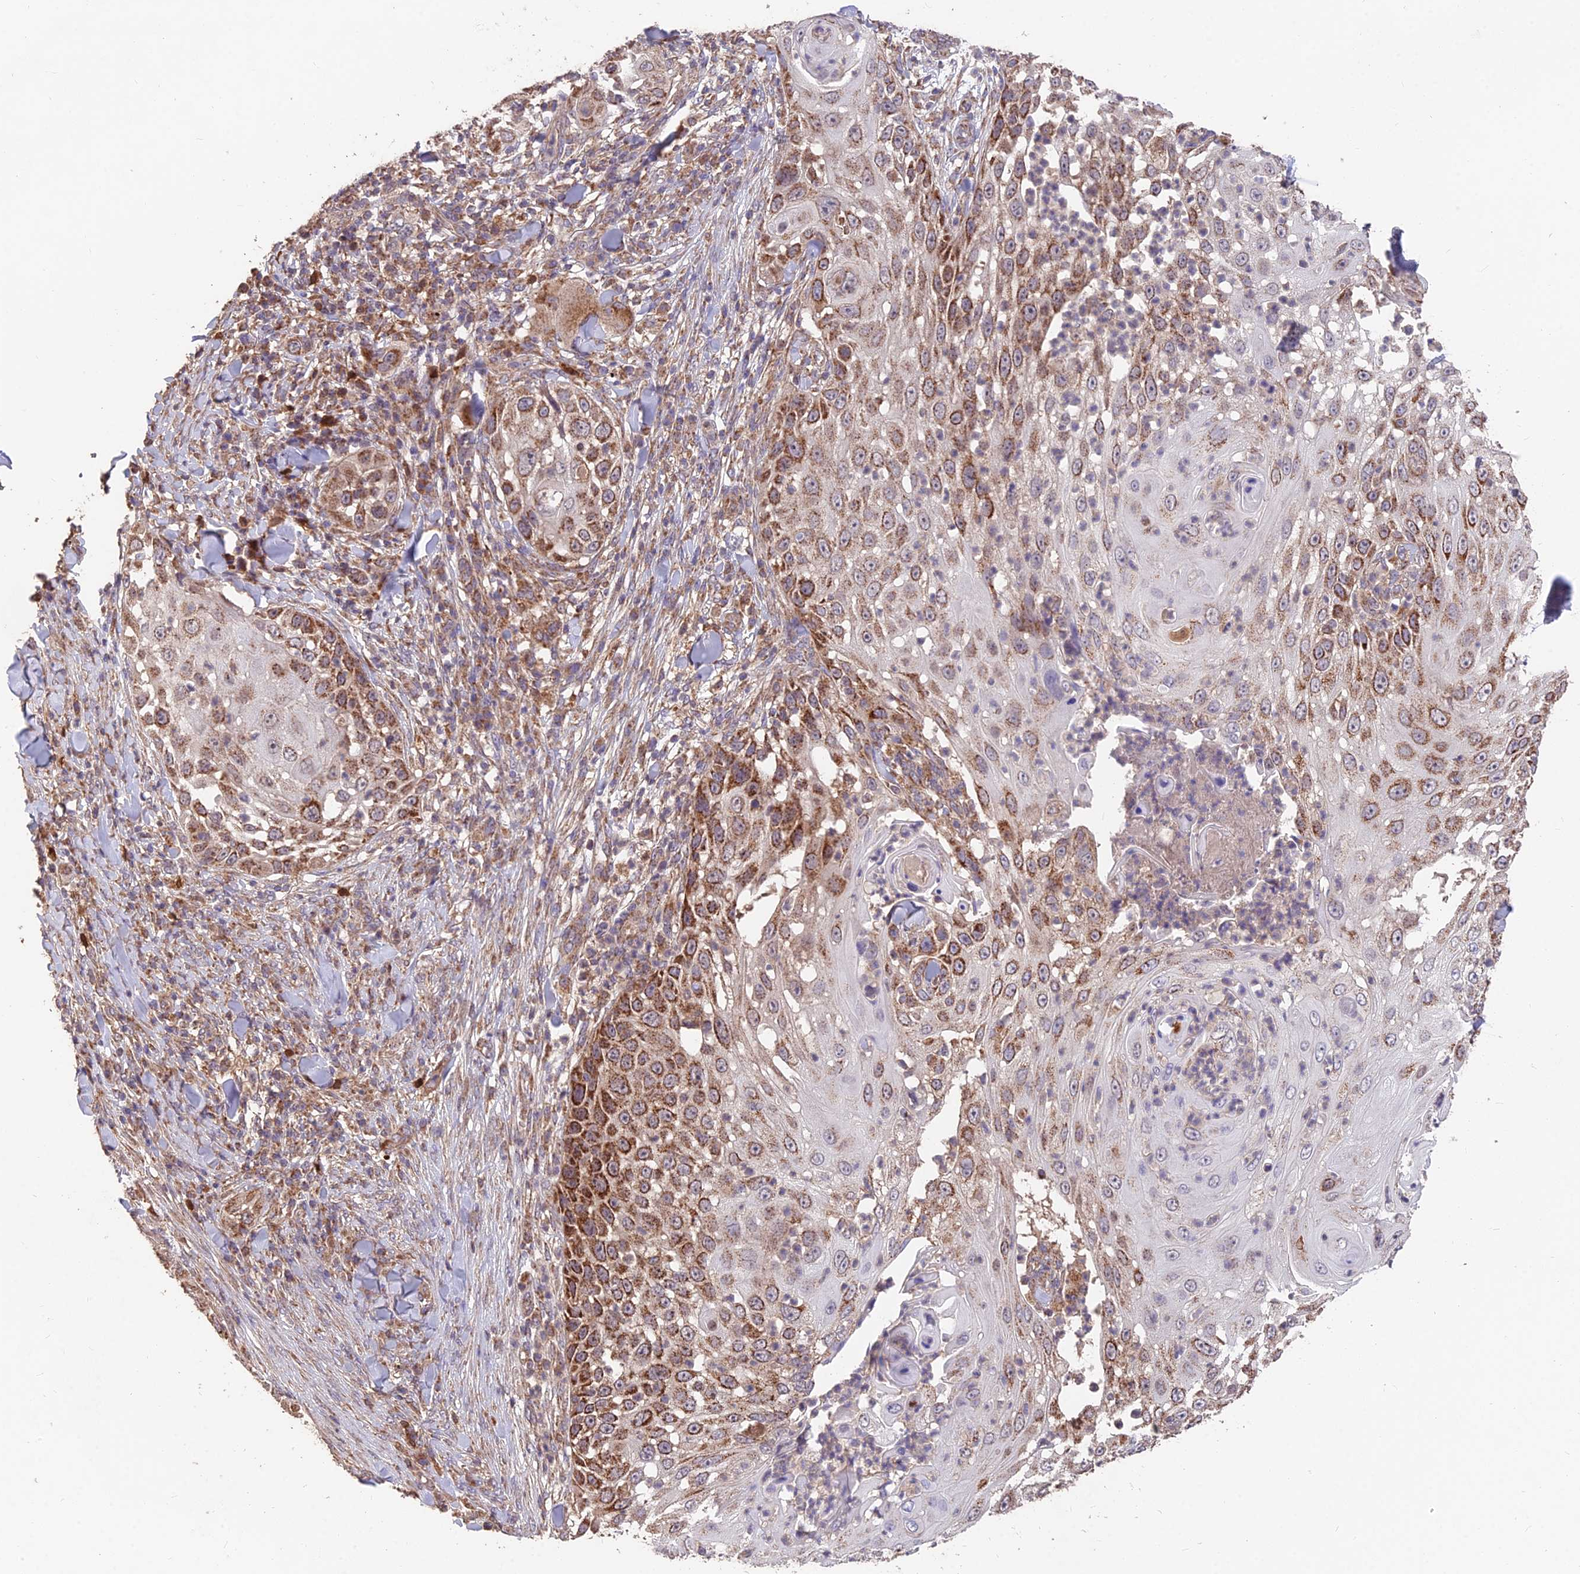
{"staining": {"intensity": "strong", "quantity": "25%-75%", "location": "cytoplasmic/membranous"}, "tissue": "skin cancer", "cell_type": "Tumor cells", "image_type": "cancer", "snomed": [{"axis": "morphology", "description": "Squamous cell carcinoma, NOS"}, {"axis": "topography", "description": "Skin"}], "caption": "Skin squamous cell carcinoma stained for a protein (brown) displays strong cytoplasmic/membranous positive expression in approximately 25%-75% of tumor cells.", "gene": "IFT22", "patient": {"sex": "female", "age": 44}}